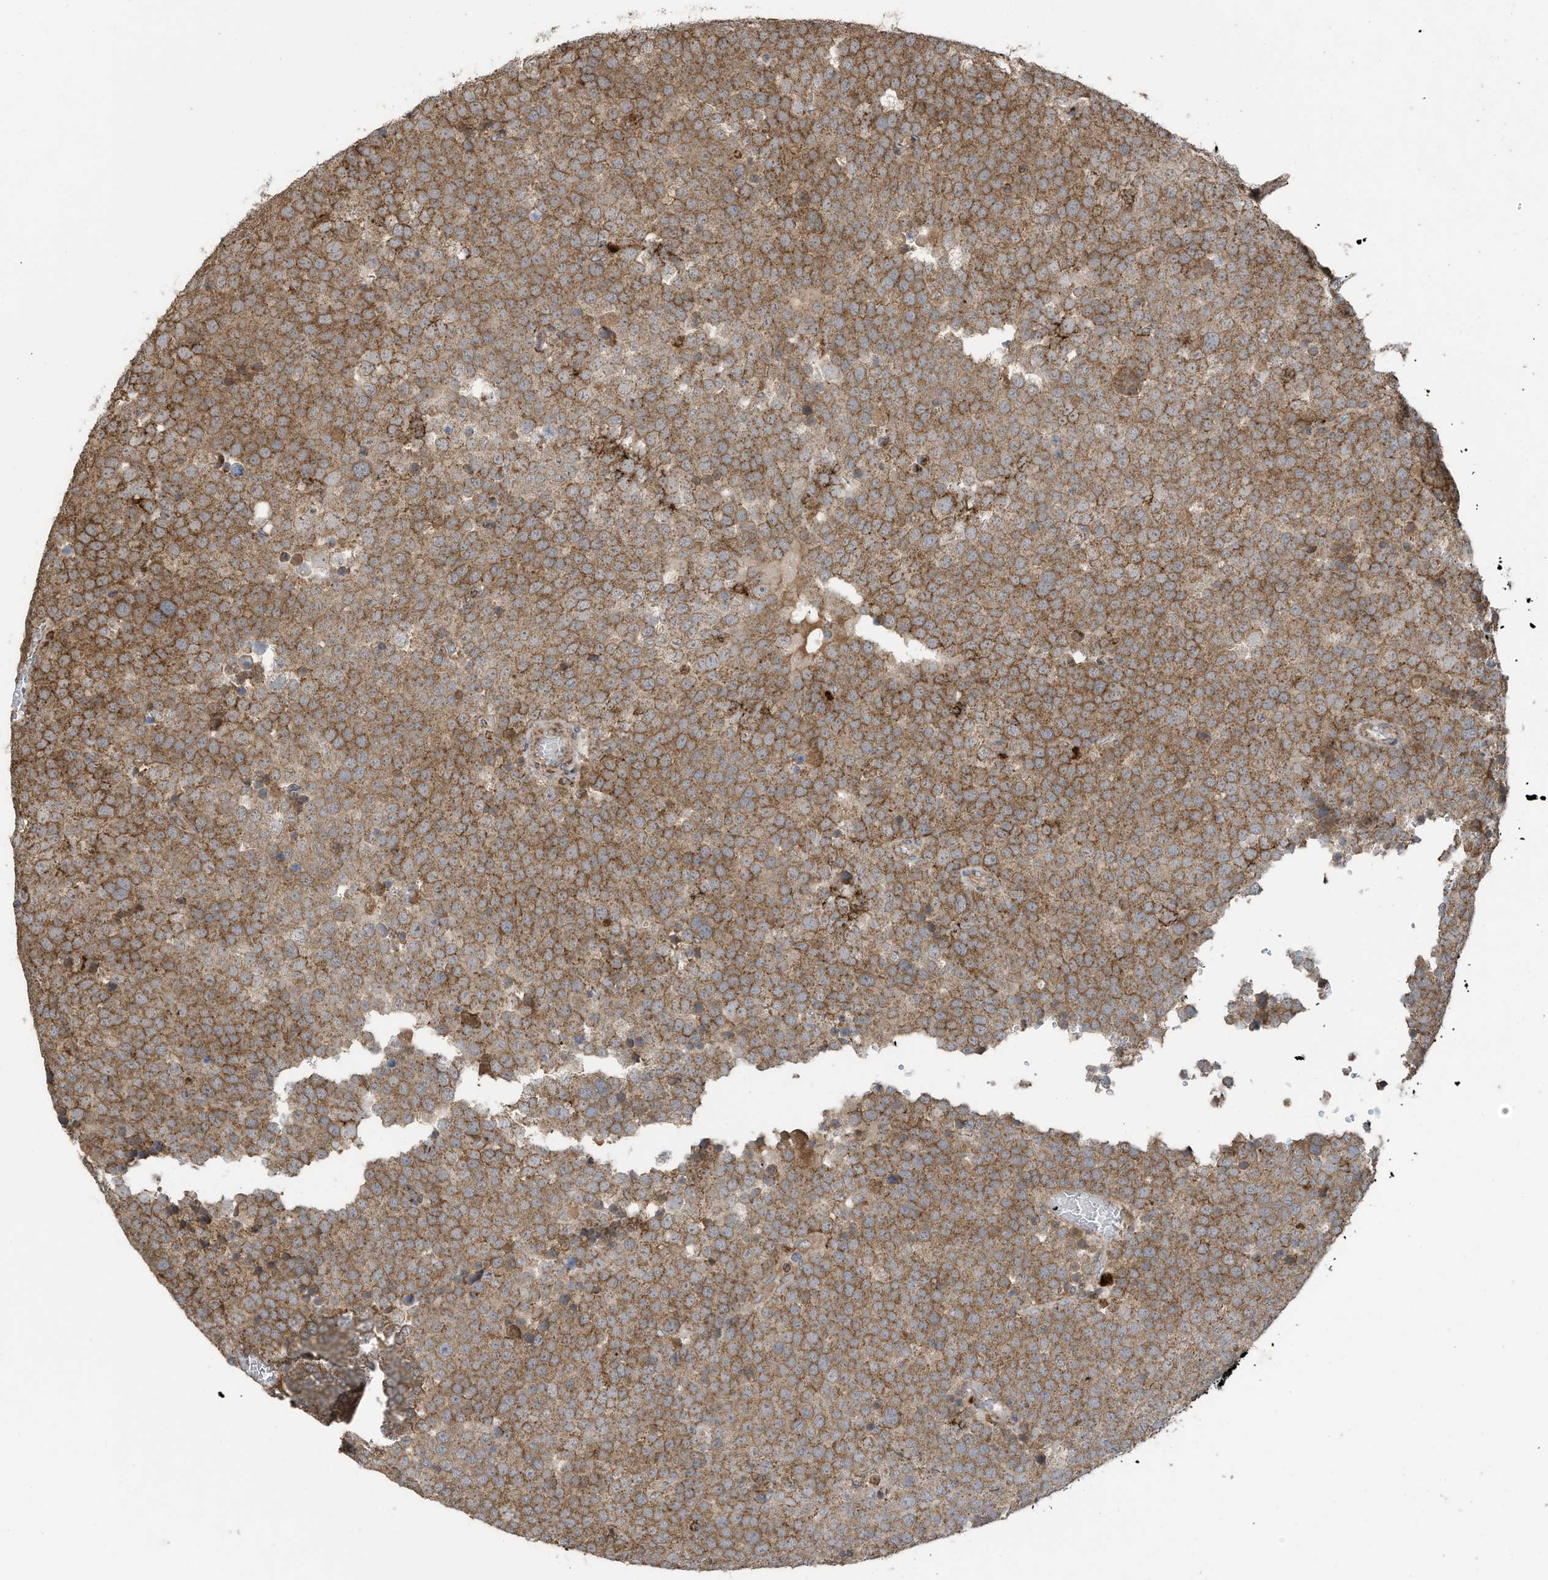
{"staining": {"intensity": "moderate", "quantity": ">75%", "location": "cytoplasmic/membranous"}, "tissue": "testis cancer", "cell_type": "Tumor cells", "image_type": "cancer", "snomed": [{"axis": "morphology", "description": "Seminoma, NOS"}, {"axis": "topography", "description": "Testis"}], "caption": "Testis seminoma stained for a protein displays moderate cytoplasmic/membranous positivity in tumor cells.", "gene": "C2orf74", "patient": {"sex": "male", "age": 71}}